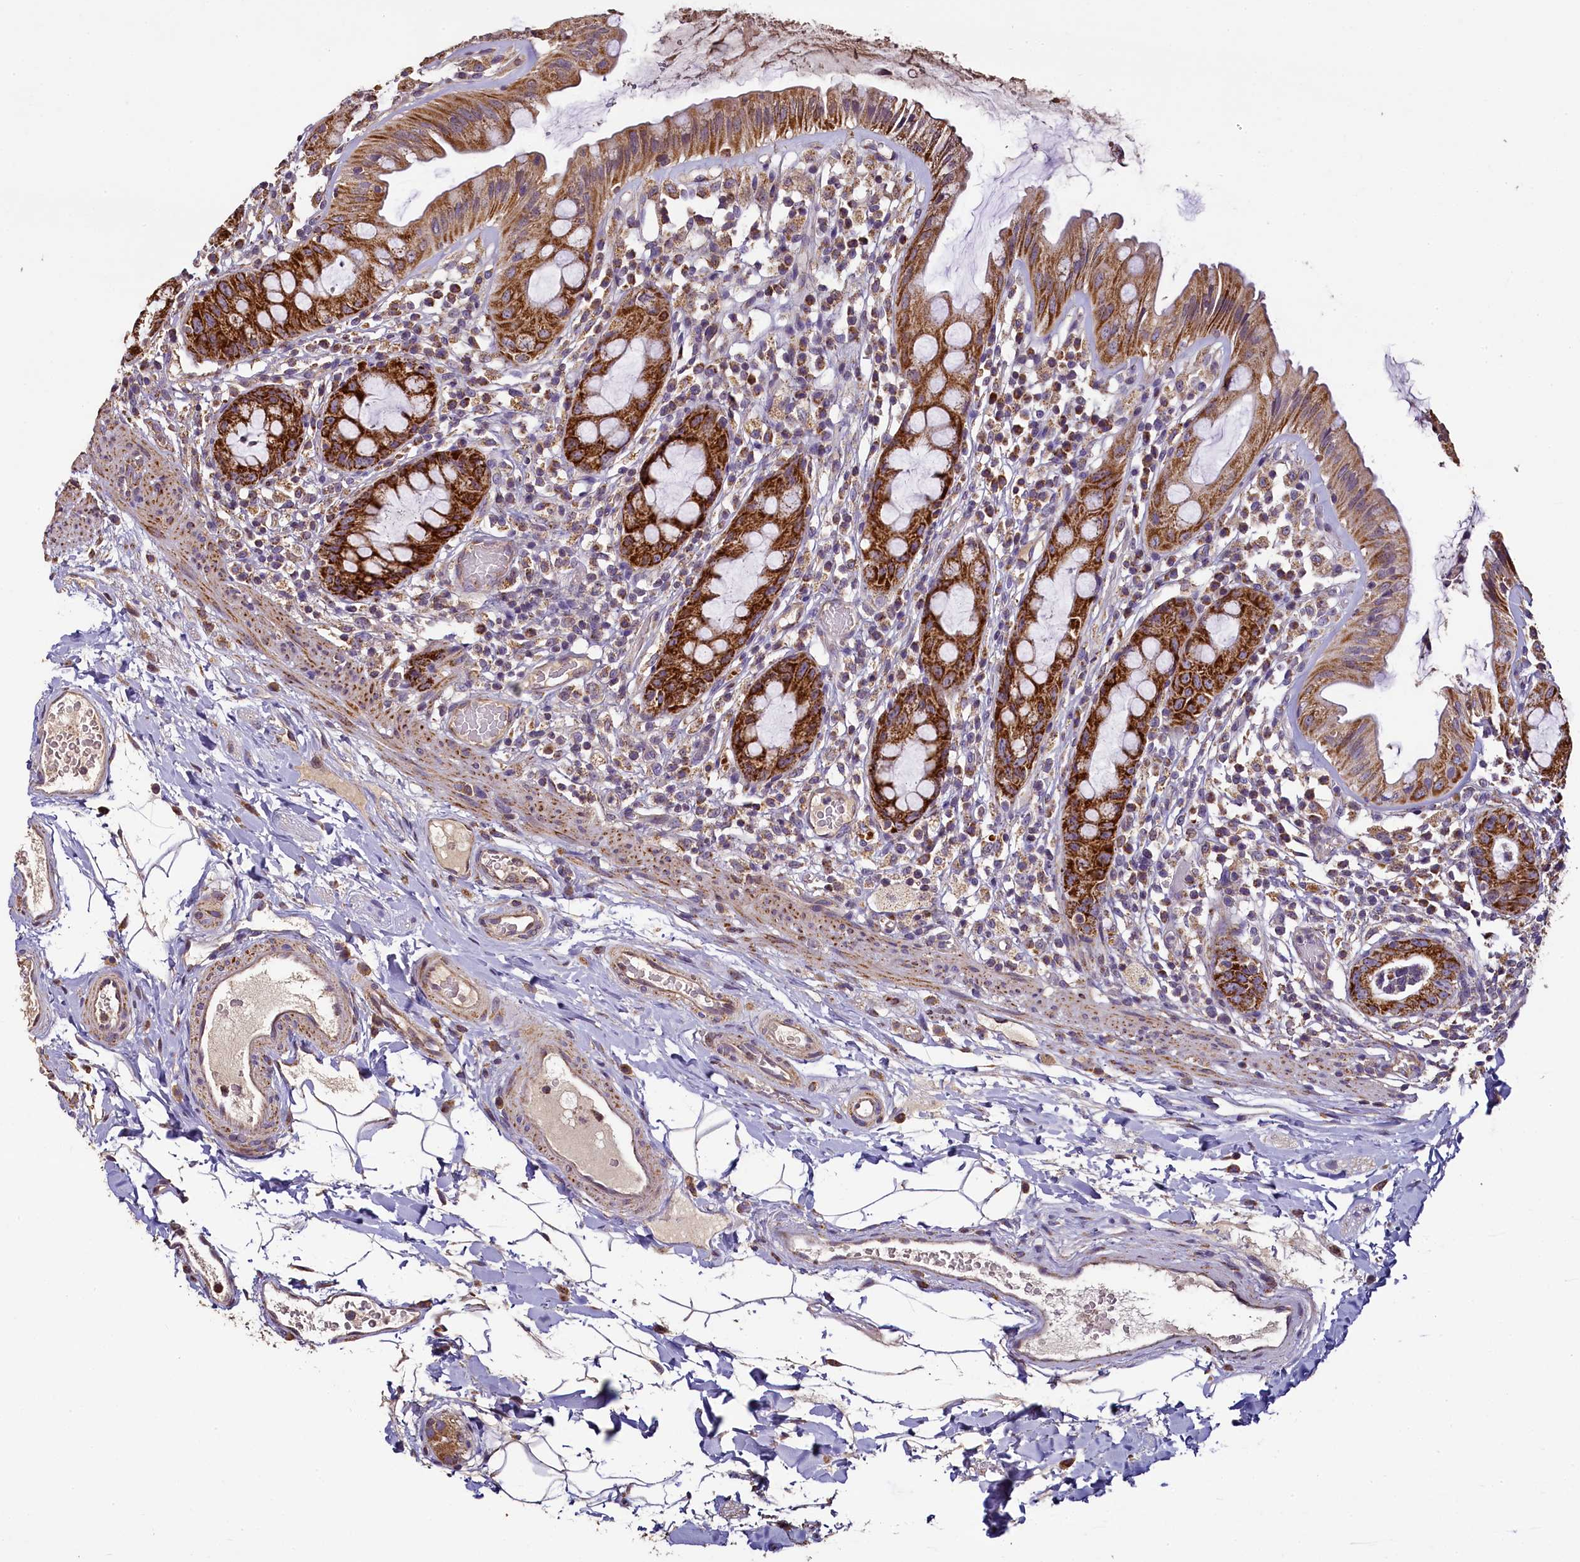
{"staining": {"intensity": "strong", "quantity": ">75%", "location": "cytoplasmic/membranous"}, "tissue": "rectum", "cell_type": "Glandular cells", "image_type": "normal", "snomed": [{"axis": "morphology", "description": "Normal tissue, NOS"}, {"axis": "topography", "description": "Rectum"}], "caption": "A histopathology image showing strong cytoplasmic/membranous positivity in approximately >75% of glandular cells in normal rectum, as visualized by brown immunohistochemical staining.", "gene": "COQ9", "patient": {"sex": "female", "age": 57}}